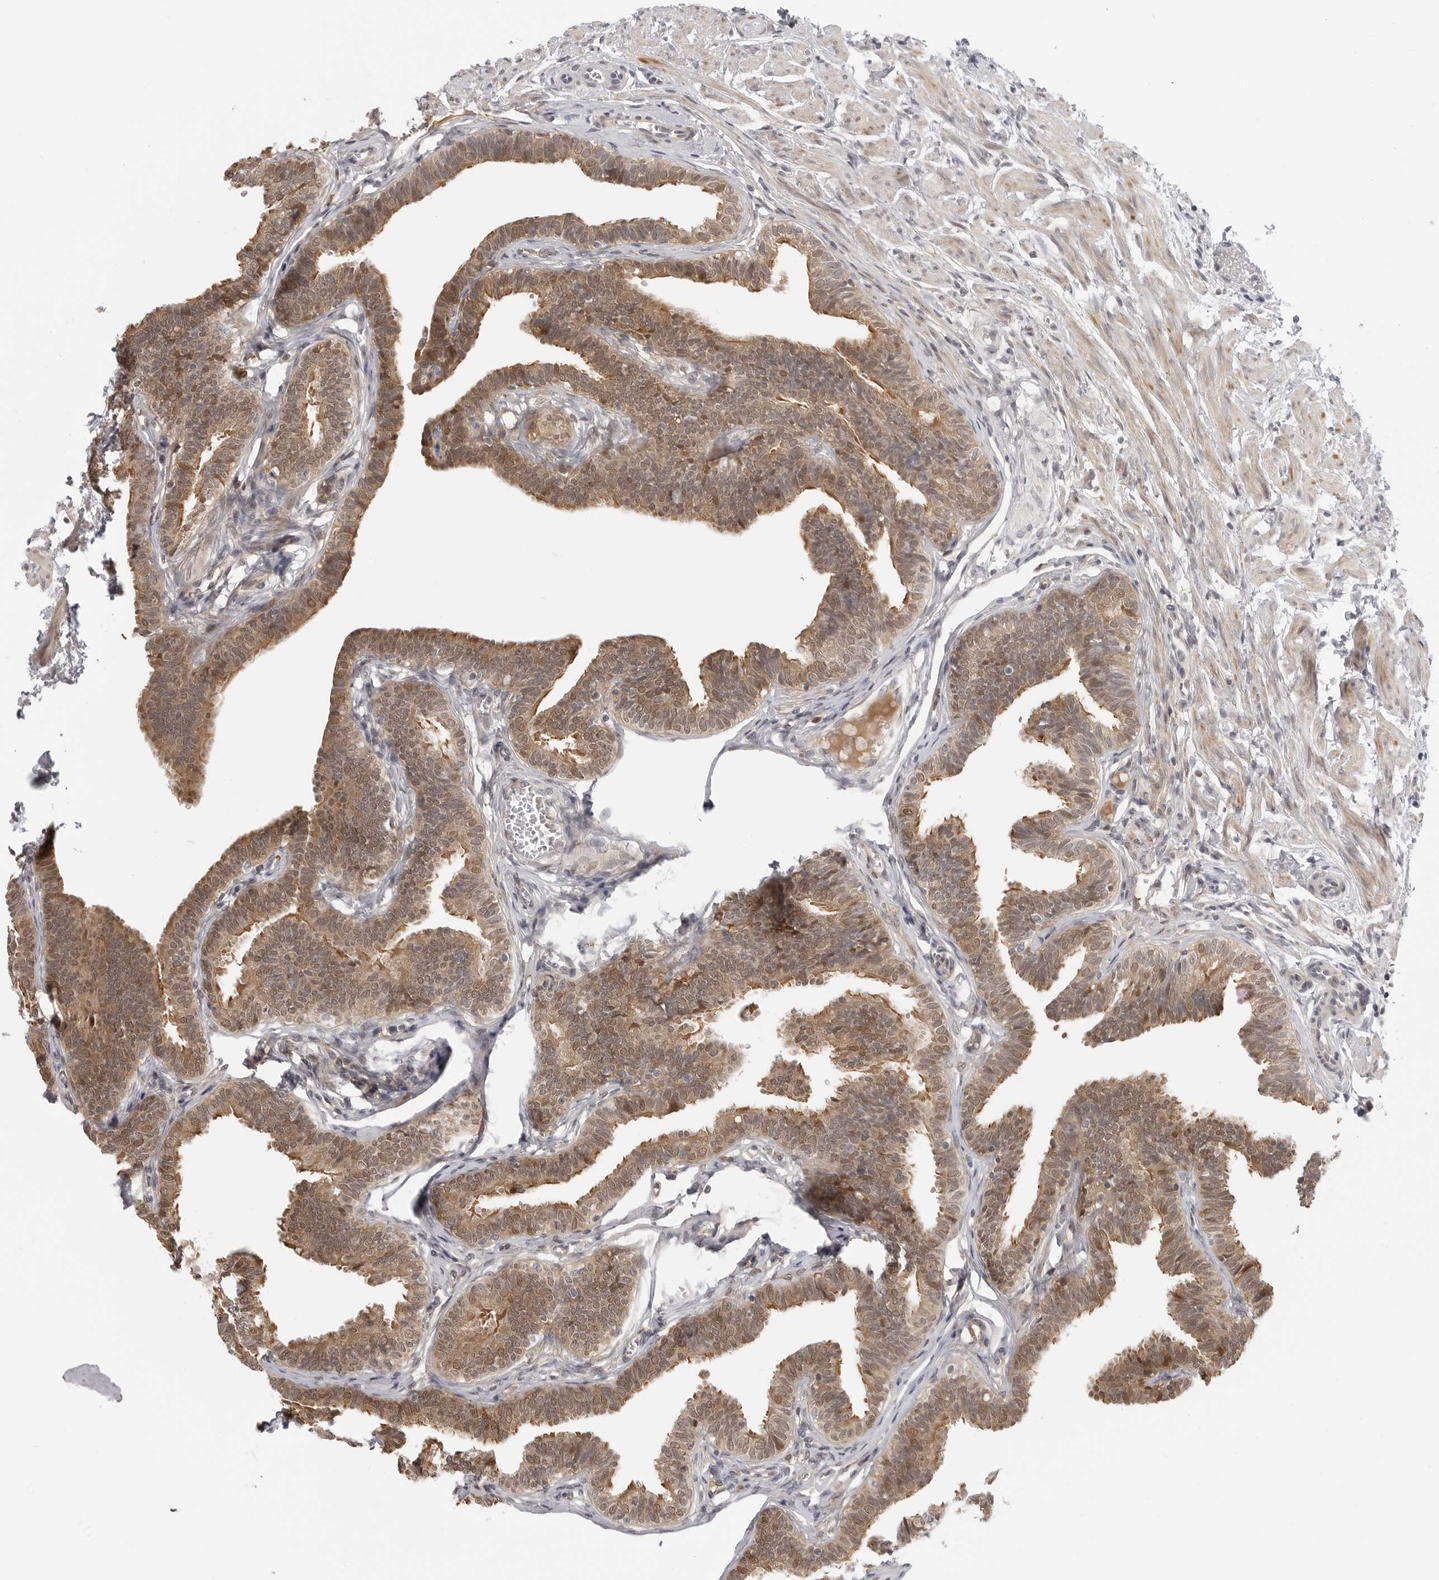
{"staining": {"intensity": "moderate", "quantity": ">75%", "location": "cytoplasmic/membranous,nuclear"}, "tissue": "fallopian tube", "cell_type": "Glandular cells", "image_type": "normal", "snomed": [{"axis": "morphology", "description": "Normal tissue, NOS"}, {"axis": "topography", "description": "Fallopian tube"}, {"axis": "topography", "description": "Ovary"}], "caption": "DAB immunohistochemical staining of normal fallopian tube shows moderate cytoplasmic/membranous,nuclear protein staining in about >75% of glandular cells.", "gene": "CTIF", "patient": {"sex": "female", "age": 23}}